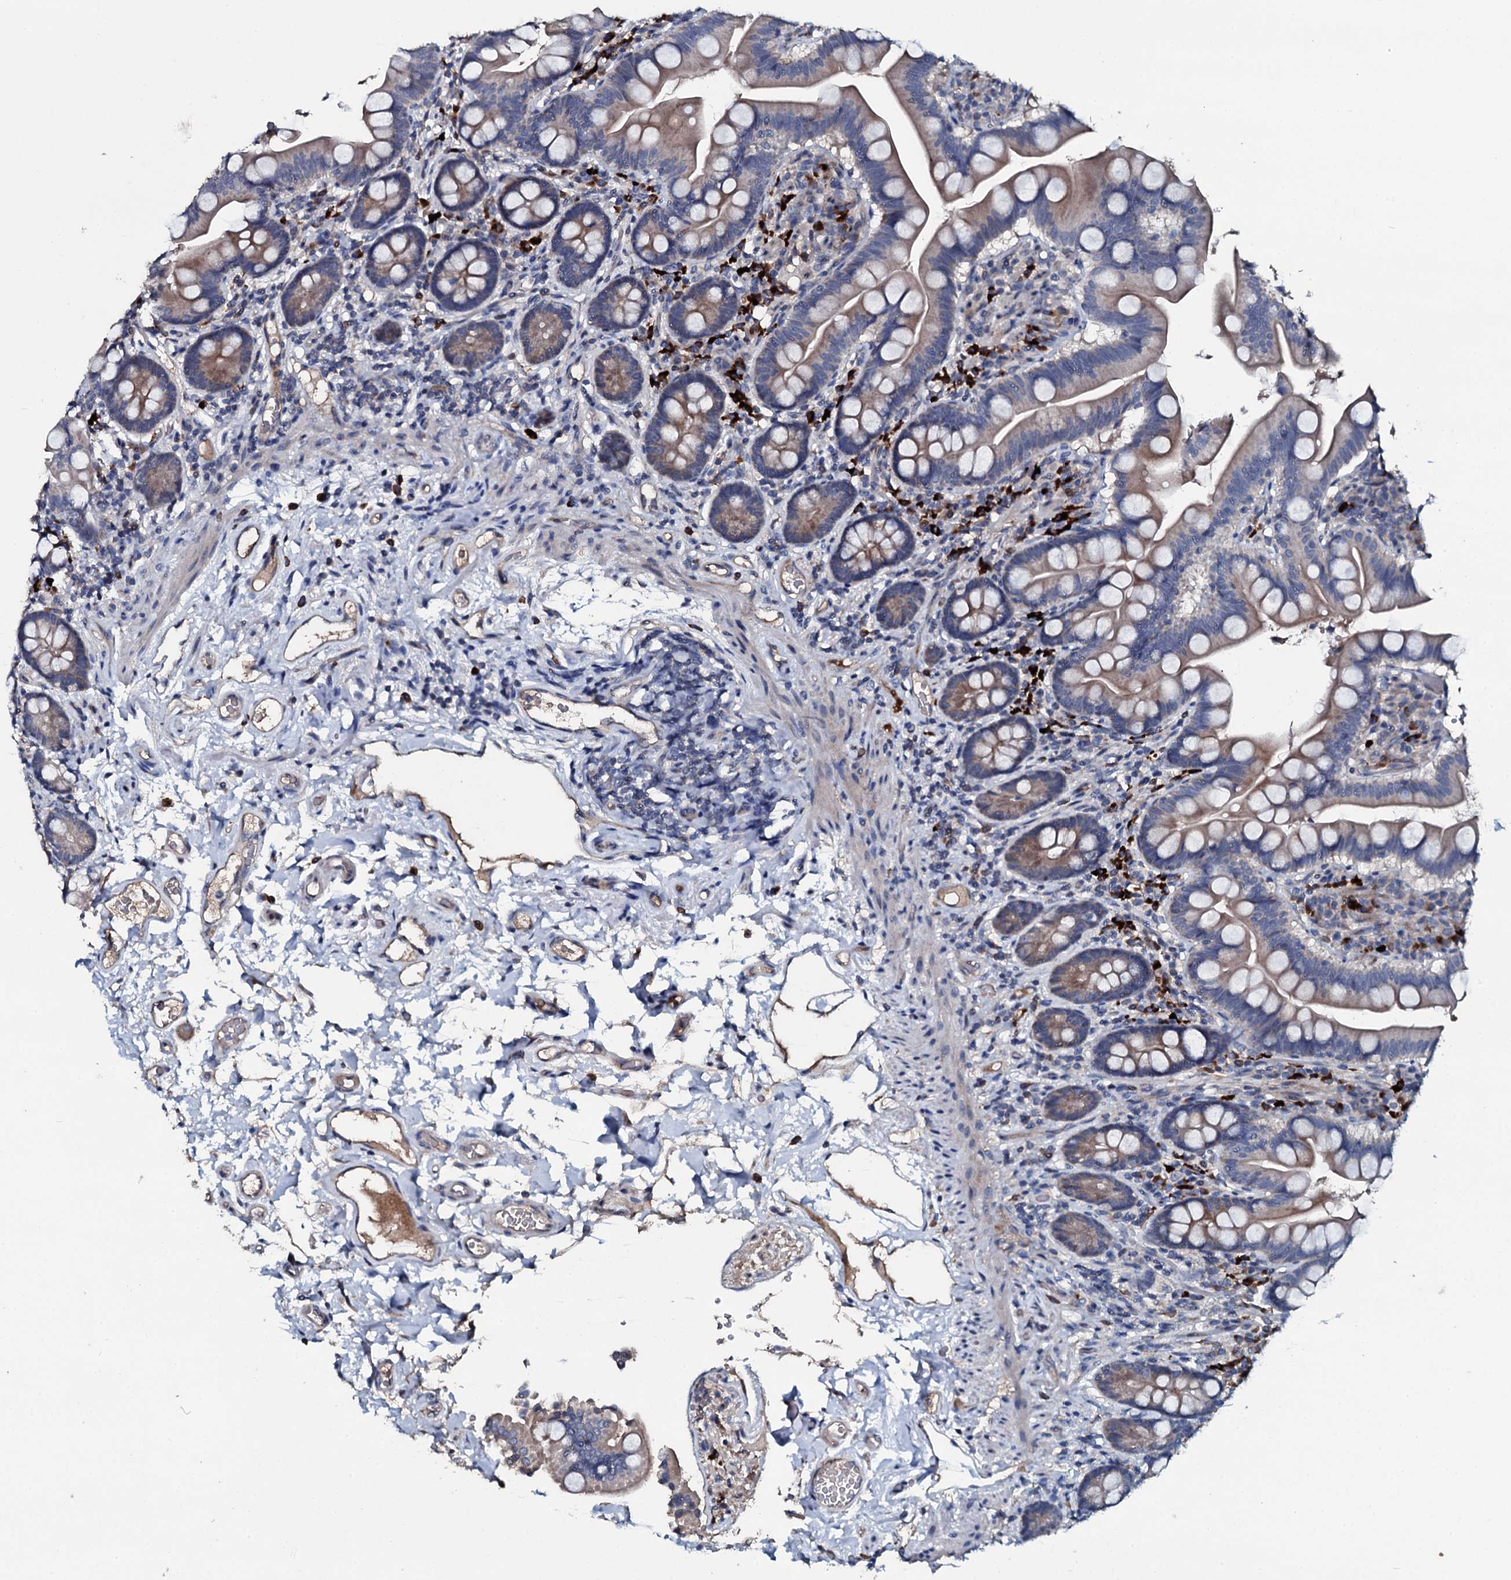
{"staining": {"intensity": "moderate", "quantity": "<25%", "location": "cytoplasmic/membranous"}, "tissue": "small intestine", "cell_type": "Glandular cells", "image_type": "normal", "snomed": [{"axis": "morphology", "description": "Normal tissue, NOS"}, {"axis": "topography", "description": "Small intestine"}], "caption": "Unremarkable small intestine demonstrates moderate cytoplasmic/membranous staining in about <25% of glandular cells Nuclei are stained in blue..", "gene": "IL12B", "patient": {"sex": "female", "age": 64}}